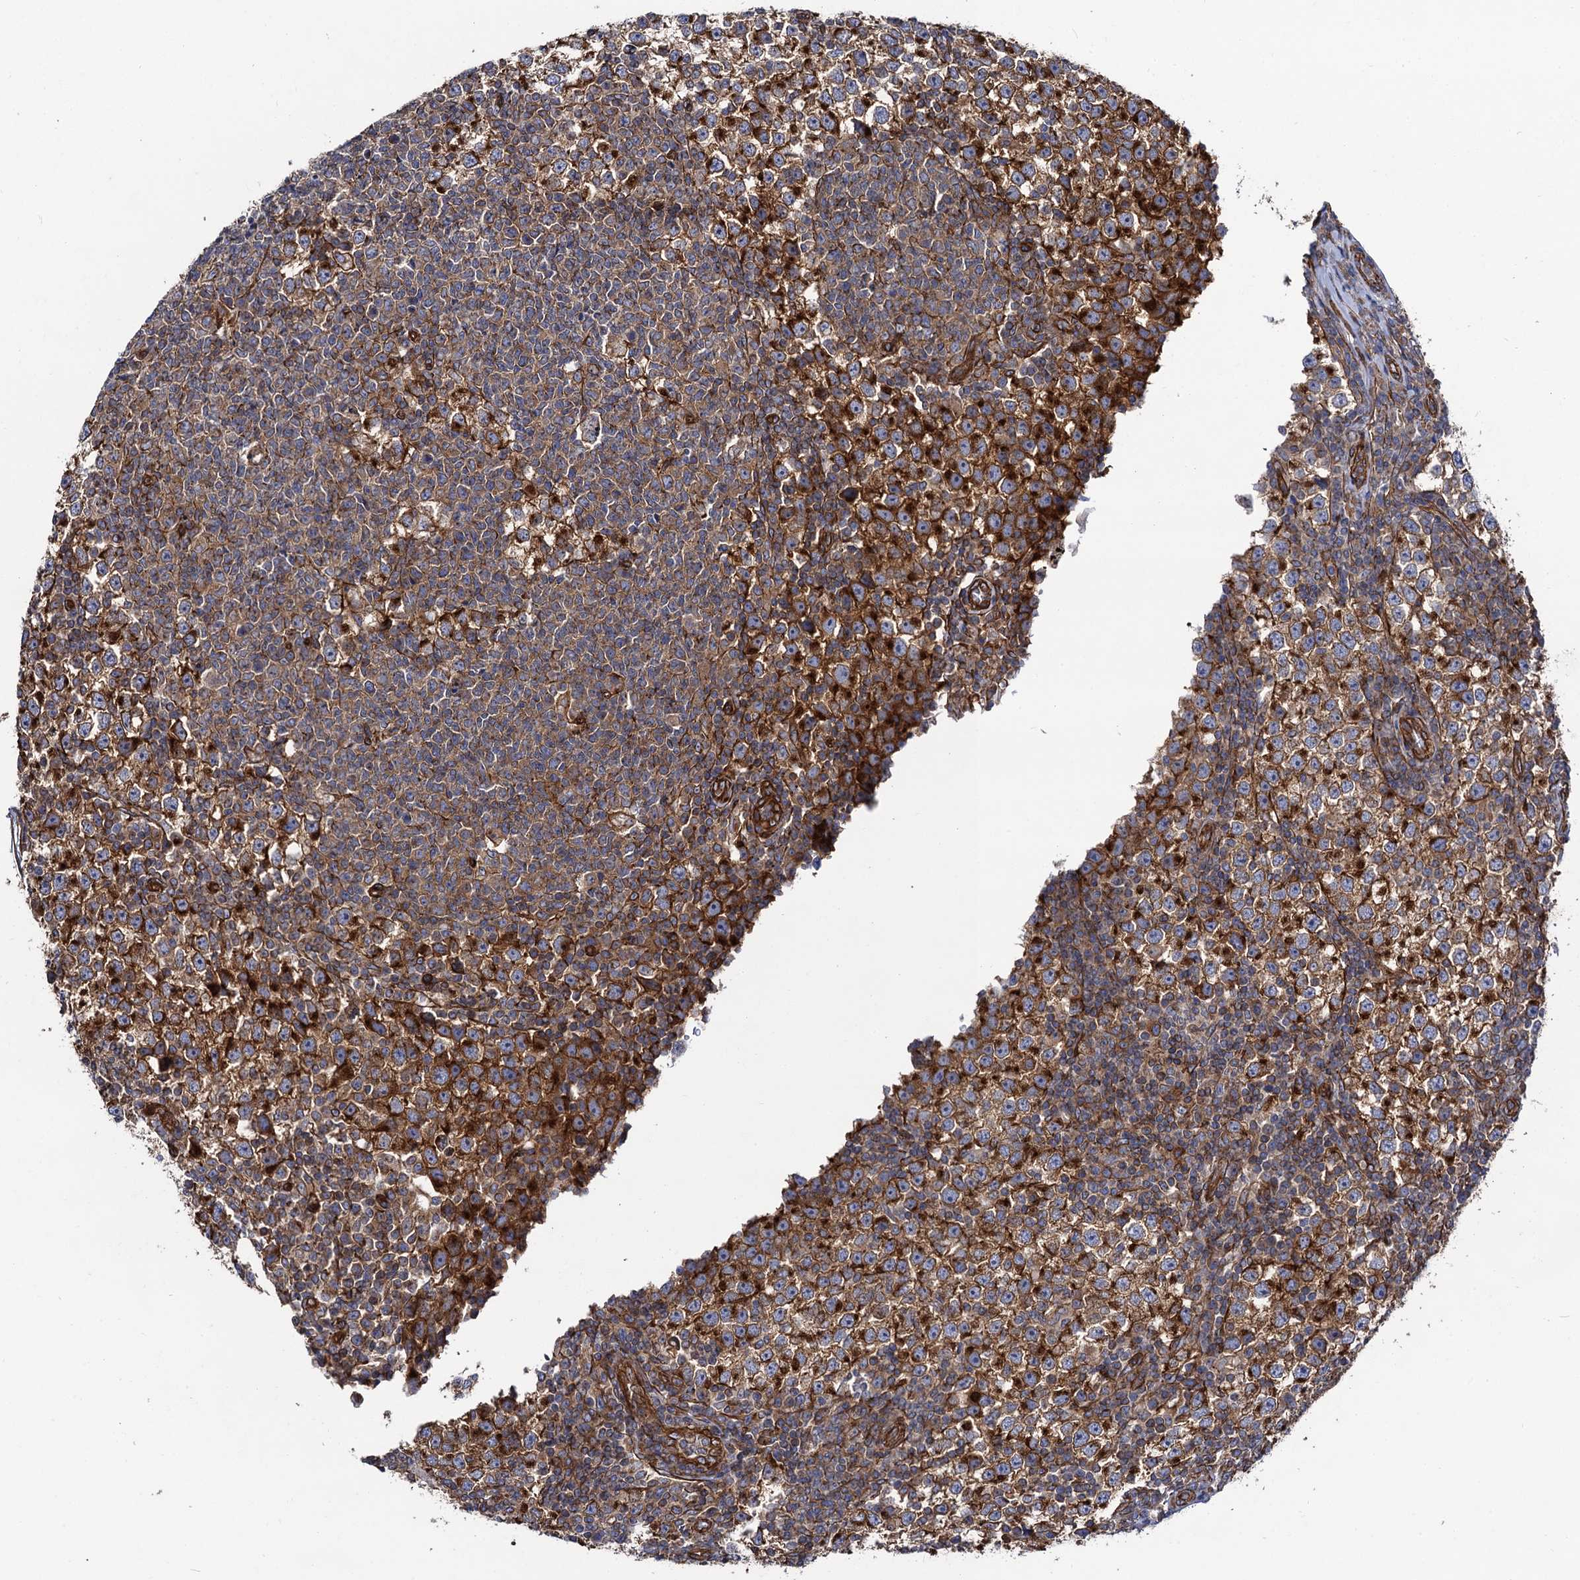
{"staining": {"intensity": "moderate", "quantity": ">75%", "location": "cytoplasmic/membranous"}, "tissue": "testis cancer", "cell_type": "Tumor cells", "image_type": "cancer", "snomed": [{"axis": "morphology", "description": "Seminoma, NOS"}, {"axis": "topography", "description": "Testis"}], "caption": "Moderate cytoplasmic/membranous positivity for a protein is identified in about >75% of tumor cells of testis cancer using immunohistochemistry (IHC).", "gene": "CIP2A", "patient": {"sex": "male", "age": 65}}